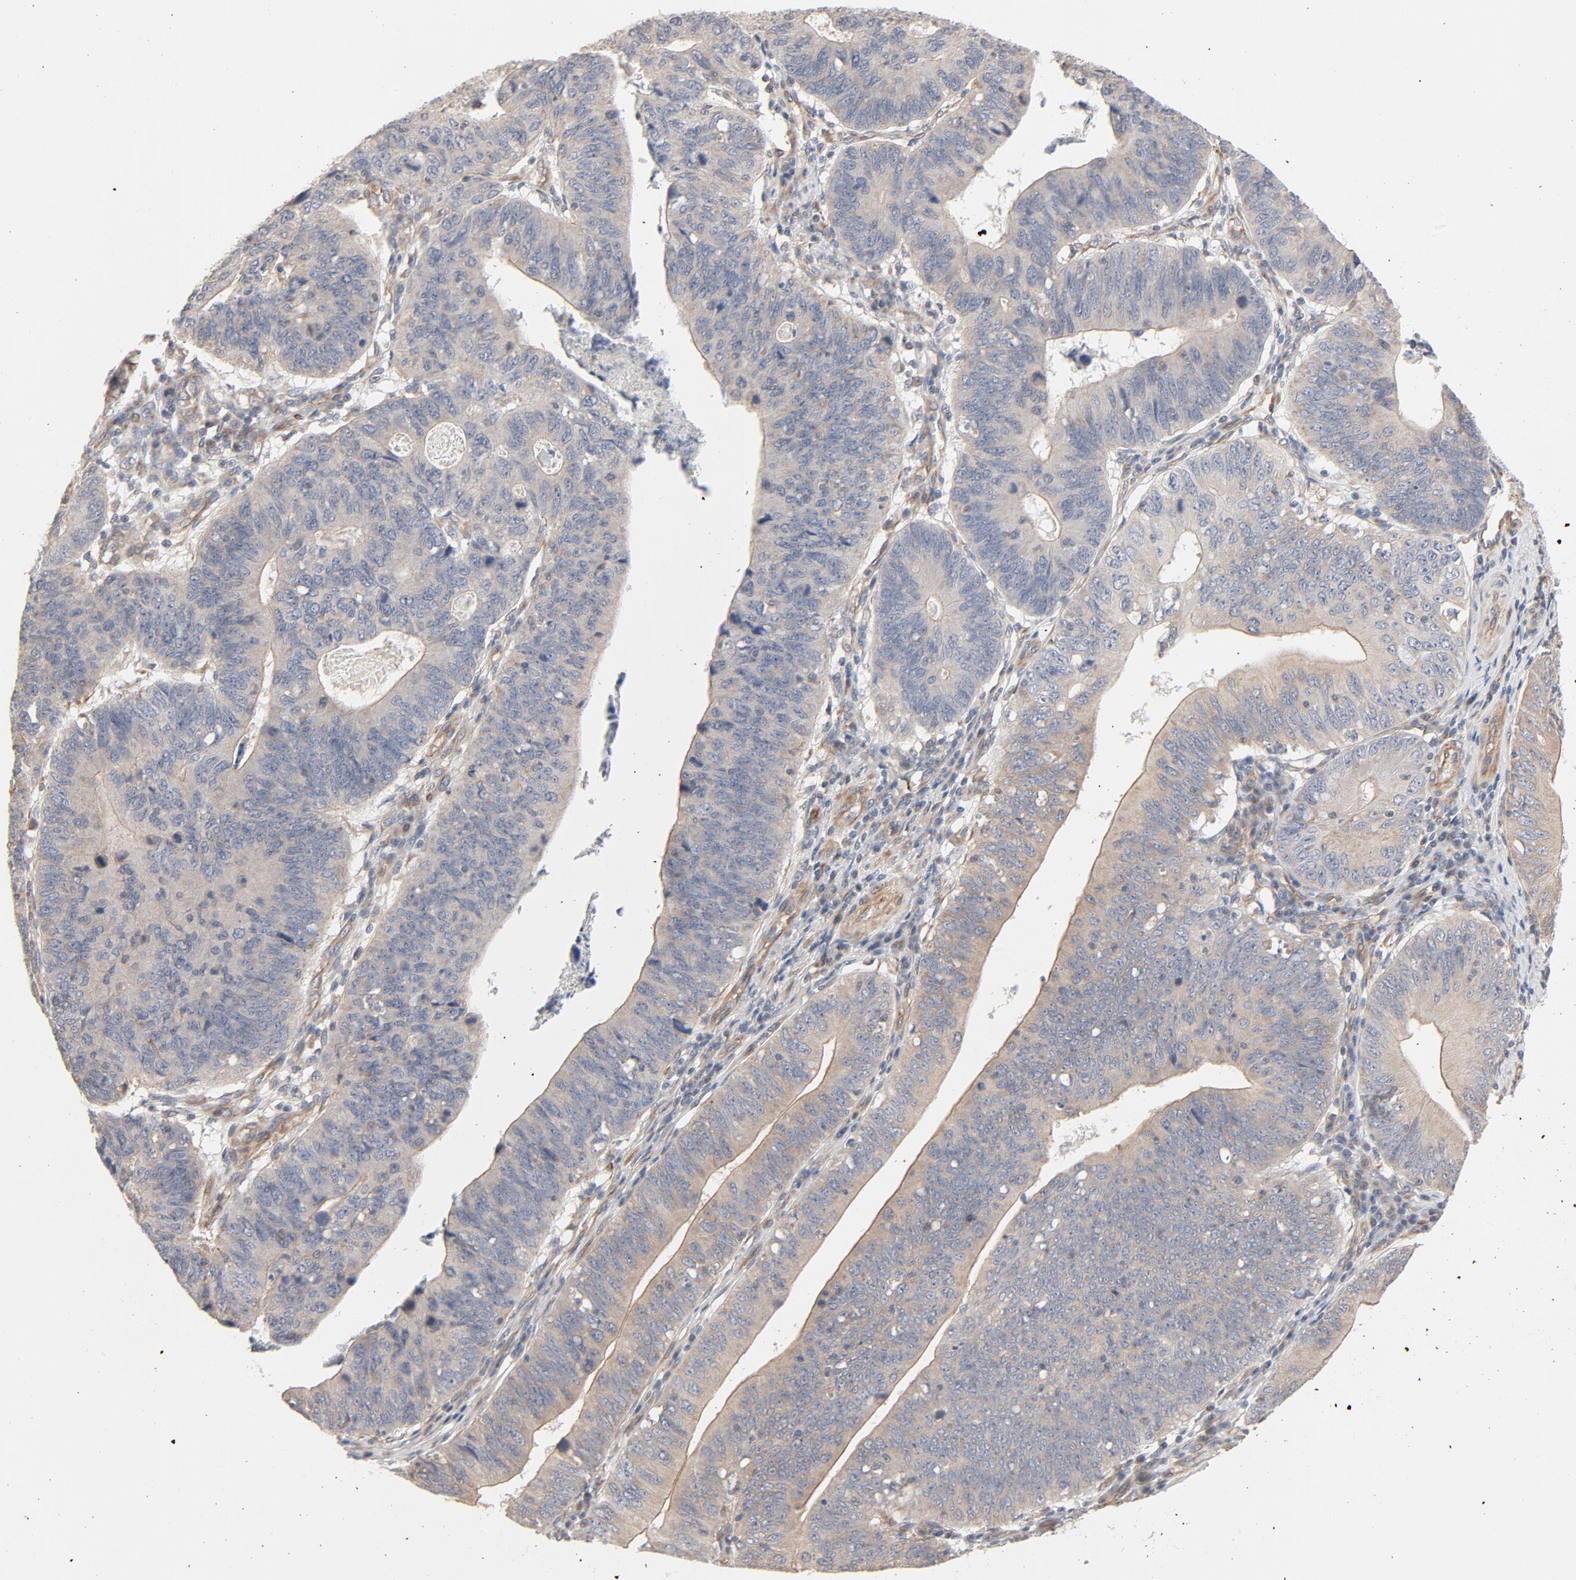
{"staining": {"intensity": "moderate", "quantity": ">75%", "location": "cytoplasmic/membranous"}, "tissue": "stomach cancer", "cell_type": "Tumor cells", "image_type": "cancer", "snomed": [{"axis": "morphology", "description": "Adenocarcinoma, NOS"}, {"axis": "topography", "description": "Stomach"}], "caption": "Adenocarcinoma (stomach) was stained to show a protein in brown. There is medium levels of moderate cytoplasmic/membranous positivity in about >75% of tumor cells. (DAB (3,3'-diaminobenzidine) = brown stain, brightfield microscopy at high magnification).", "gene": "TRIOBP", "patient": {"sex": "male", "age": 59}}